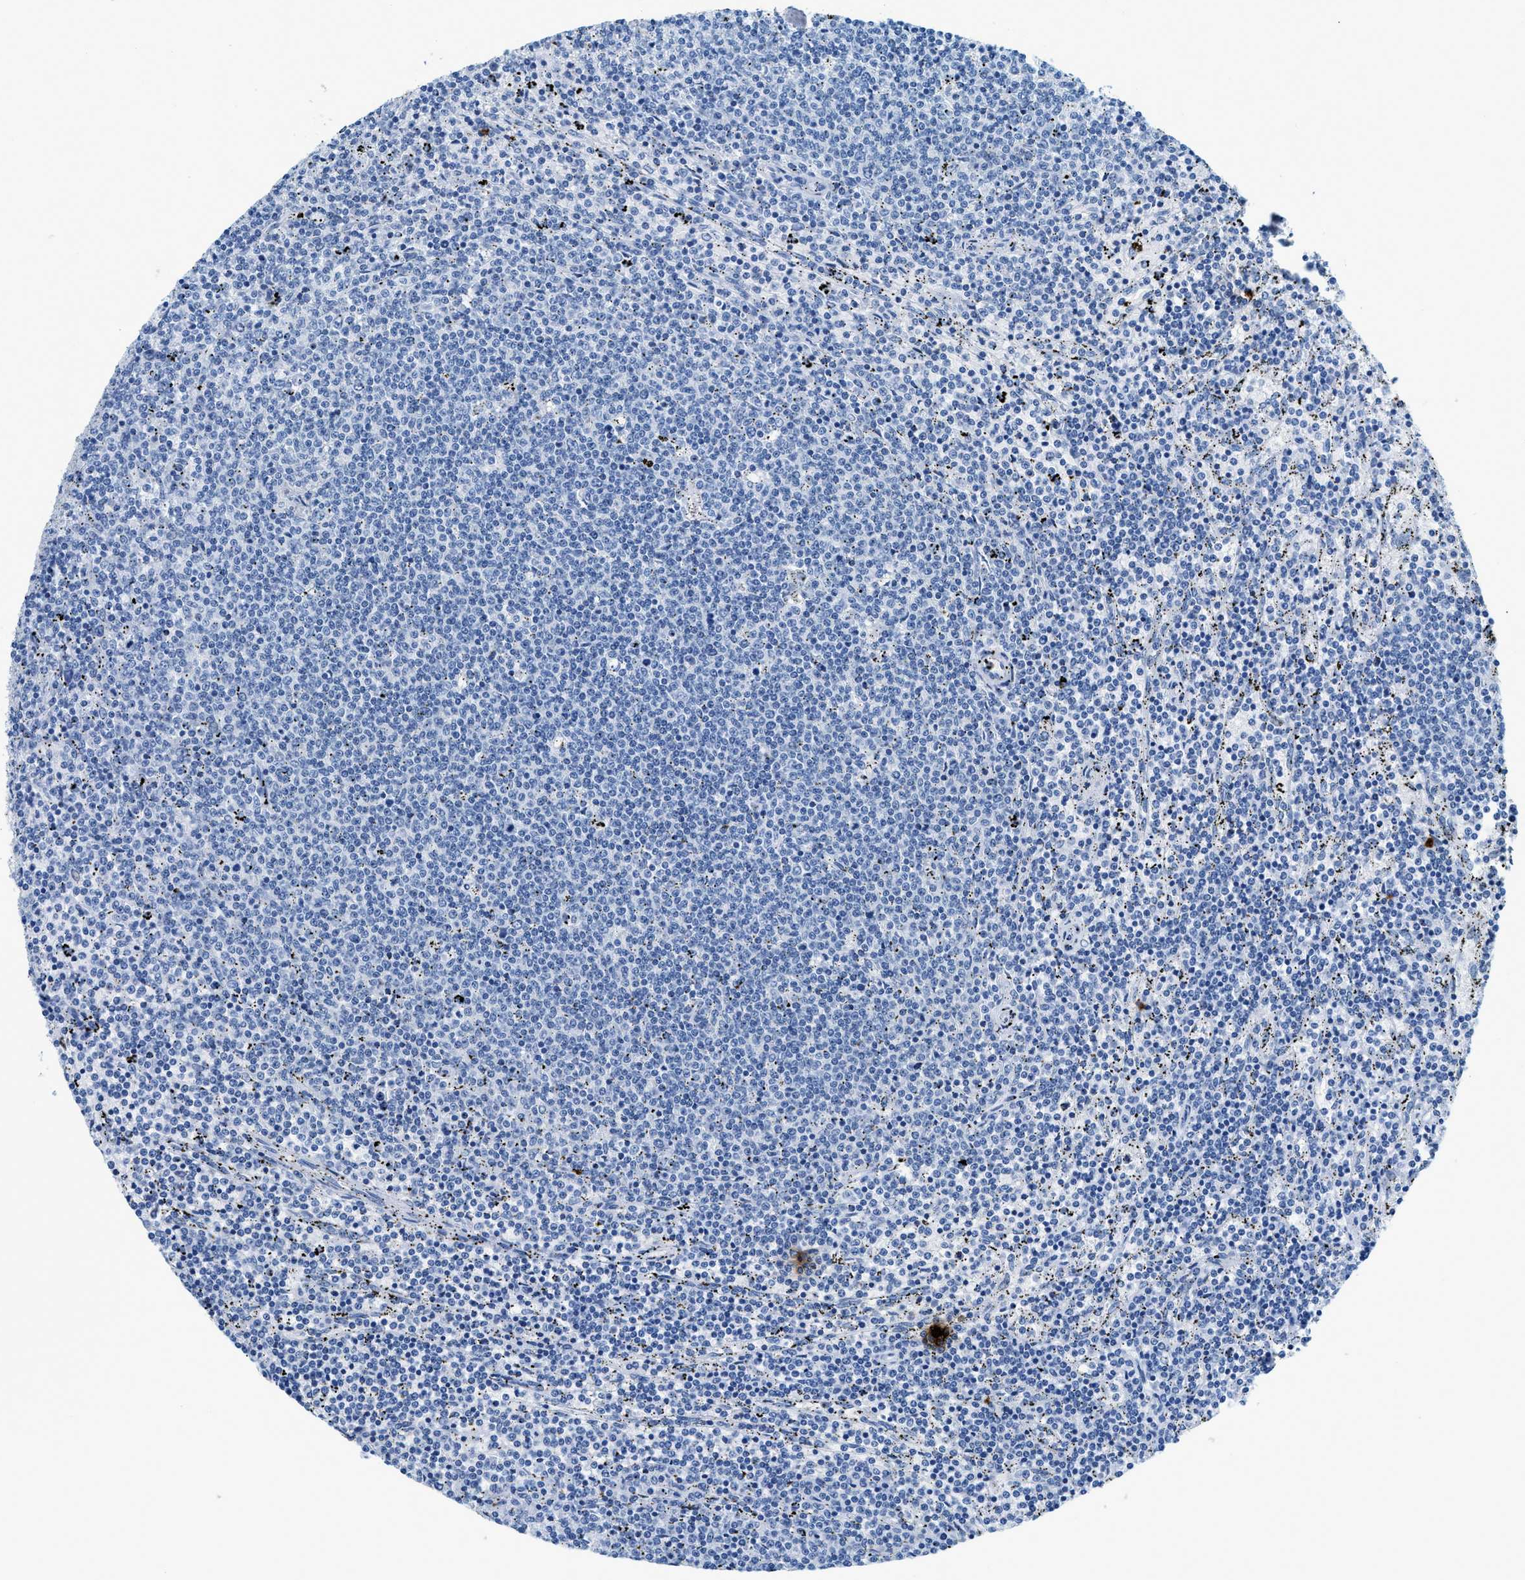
{"staining": {"intensity": "negative", "quantity": "none", "location": "none"}, "tissue": "lymphoma", "cell_type": "Tumor cells", "image_type": "cancer", "snomed": [{"axis": "morphology", "description": "Malignant lymphoma, non-Hodgkin's type, Low grade"}, {"axis": "topography", "description": "Spleen"}], "caption": "This histopathology image is of low-grade malignant lymphoma, non-Hodgkin's type stained with immunohistochemistry to label a protein in brown with the nuclei are counter-stained blue. There is no positivity in tumor cells.", "gene": "TPSAB1", "patient": {"sex": "female", "age": 50}}